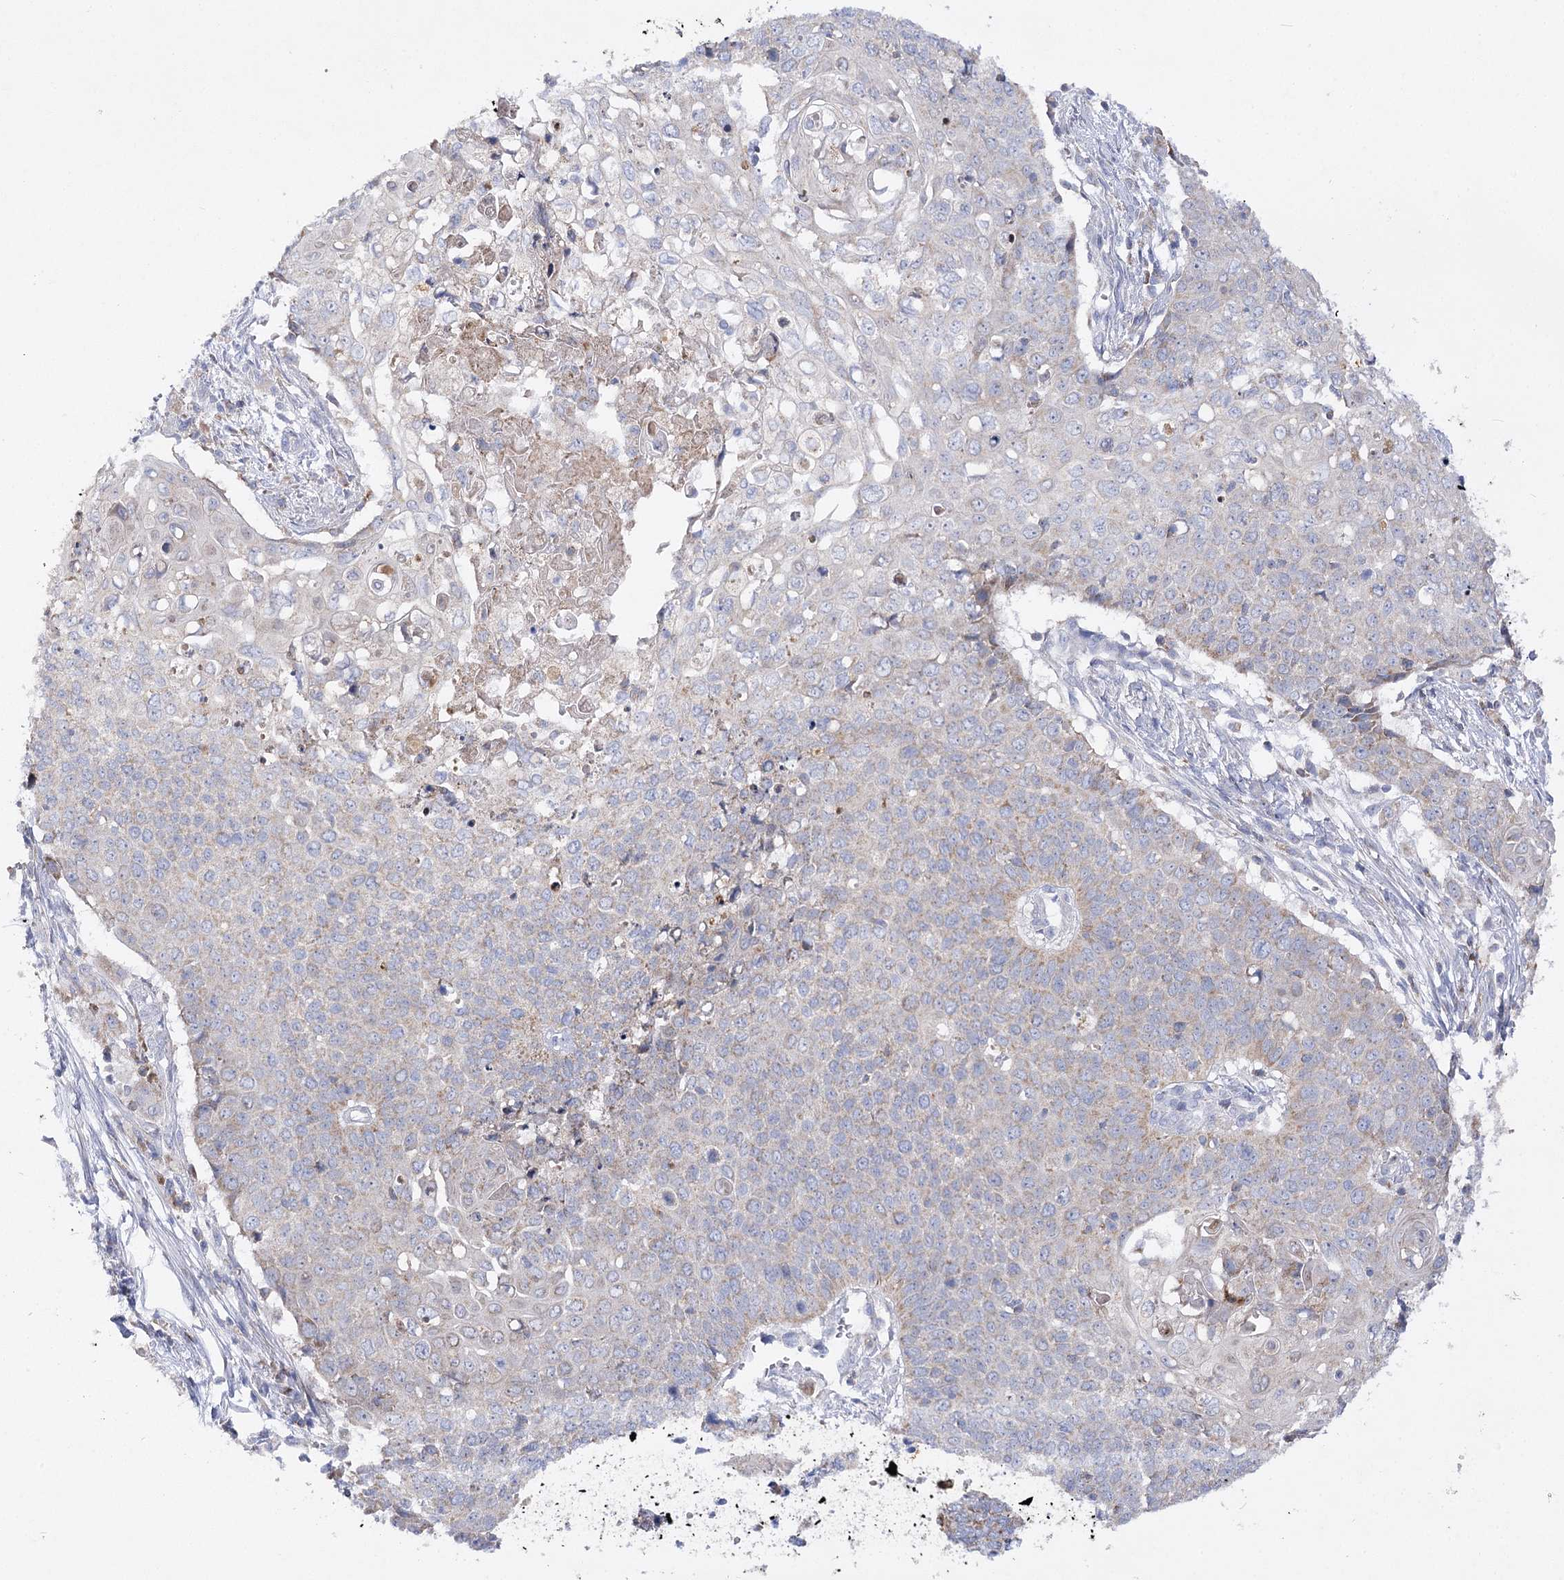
{"staining": {"intensity": "weak", "quantity": "<25%", "location": "cytoplasmic/membranous"}, "tissue": "cervical cancer", "cell_type": "Tumor cells", "image_type": "cancer", "snomed": [{"axis": "morphology", "description": "Squamous cell carcinoma, NOS"}, {"axis": "topography", "description": "Cervix"}], "caption": "DAB (3,3'-diaminobenzidine) immunohistochemical staining of human squamous cell carcinoma (cervical) reveals no significant positivity in tumor cells.", "gene": "COX15", "patient": {"sex": "female", "age": 39}}